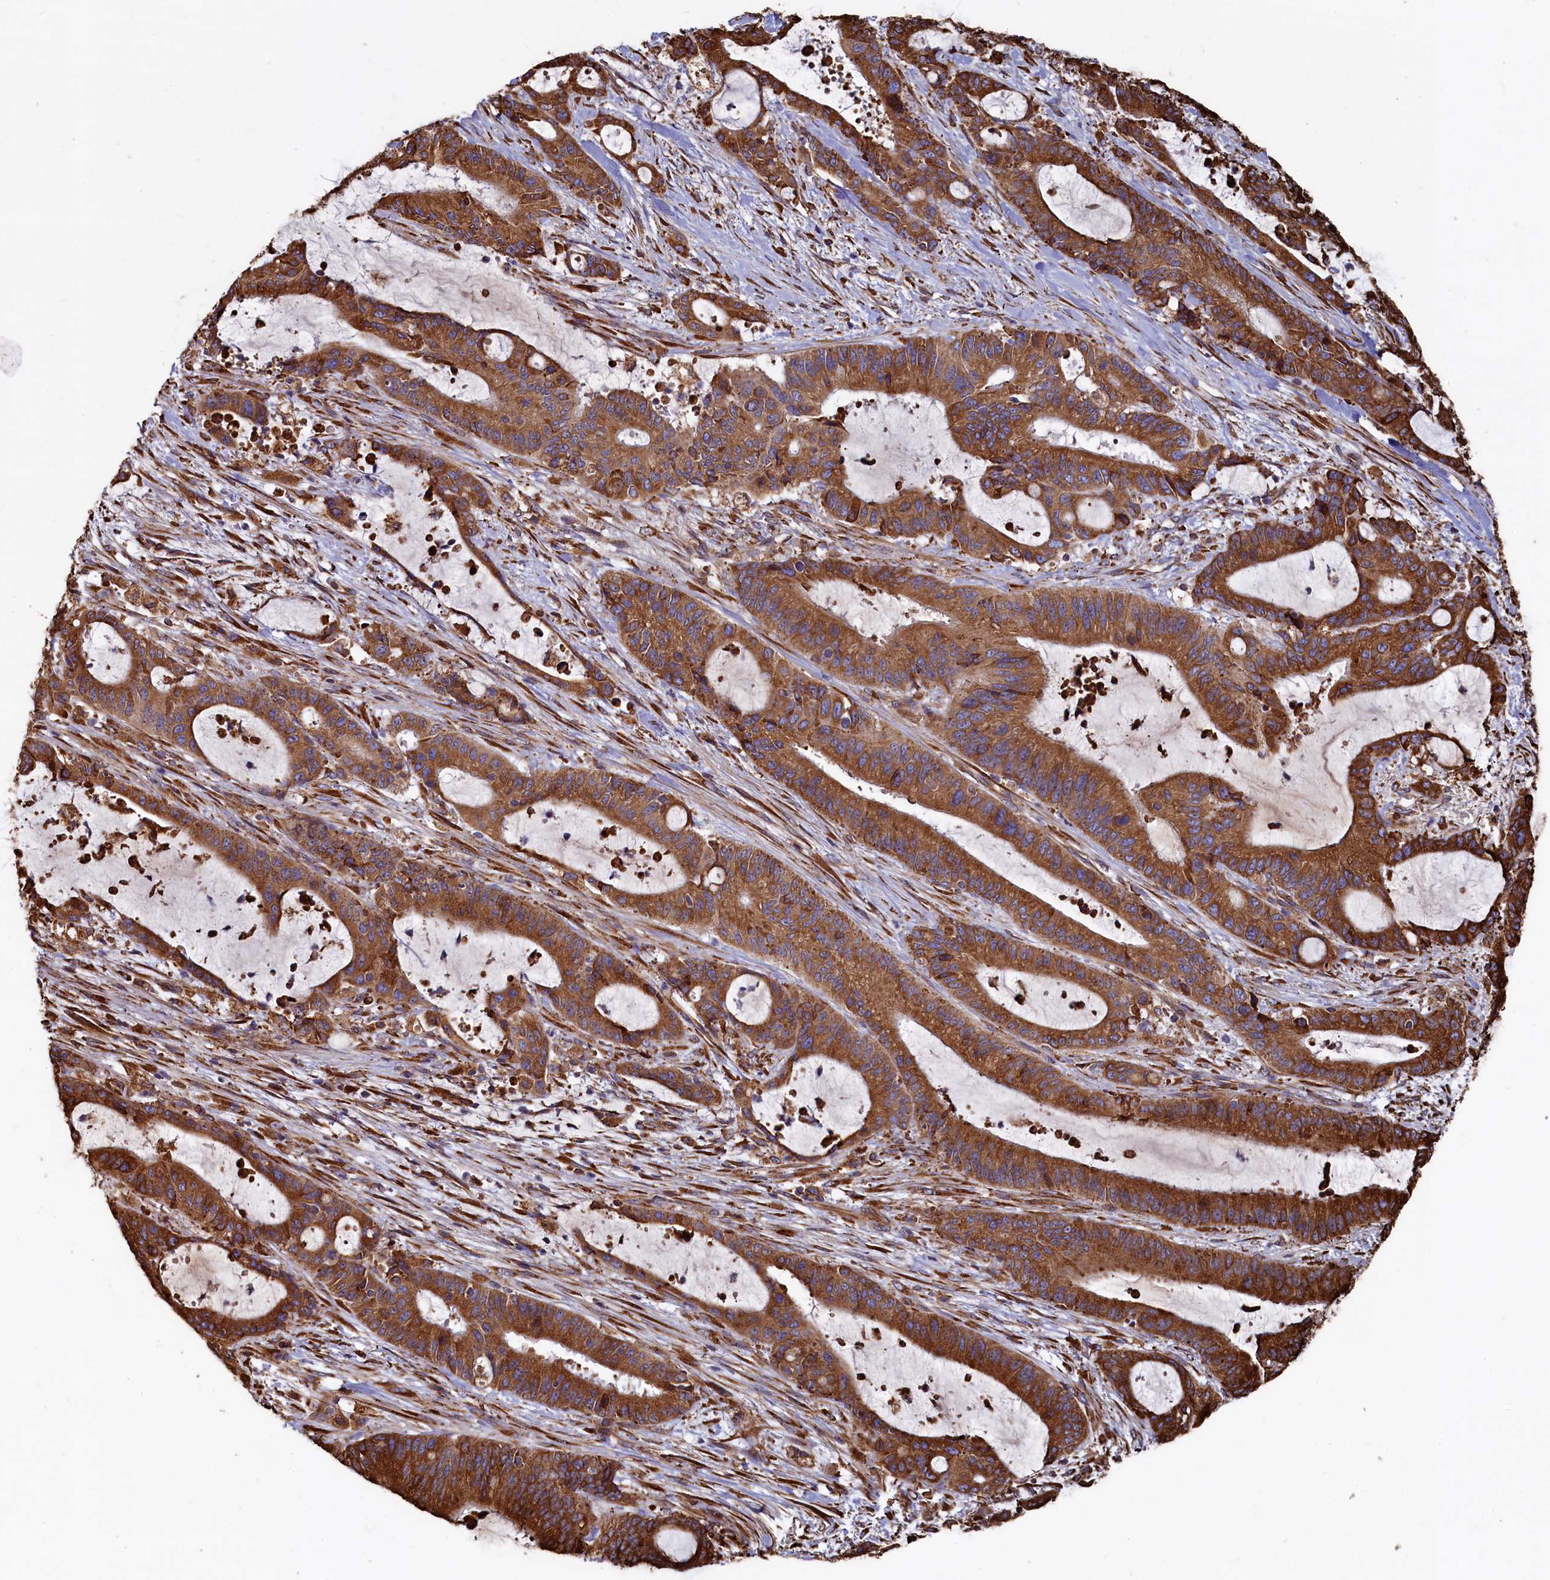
{"staining": {"intensity": "strong", "quantity": ">75%", "location": "cytoplasmic/membranous"}, "tissue": "liver cancer", "cell_type": "Tumor cells", "image_type": "cancer", "snomed": [{"axis": "morphology", "description": "Normal tissue, NOS"}, {"axis": "morphology", "description": "Cholangiocarcinoma"}, {"axis": "topography", "description": "Liver"}, {"axis": "topography", "description": "Peripheral nerve tissue"}], "caption": "Protein staining demonstrates strong cytoplasmic/membranous staining in approximately >75% of tumor cells in liver cancer. Using DAB (brown) and hematoxylin (blue) stains, captured at high magnification using brightfield microscopy.", "gene": "NEURL1B", "patient": {"sex": "female", "age": 73}}